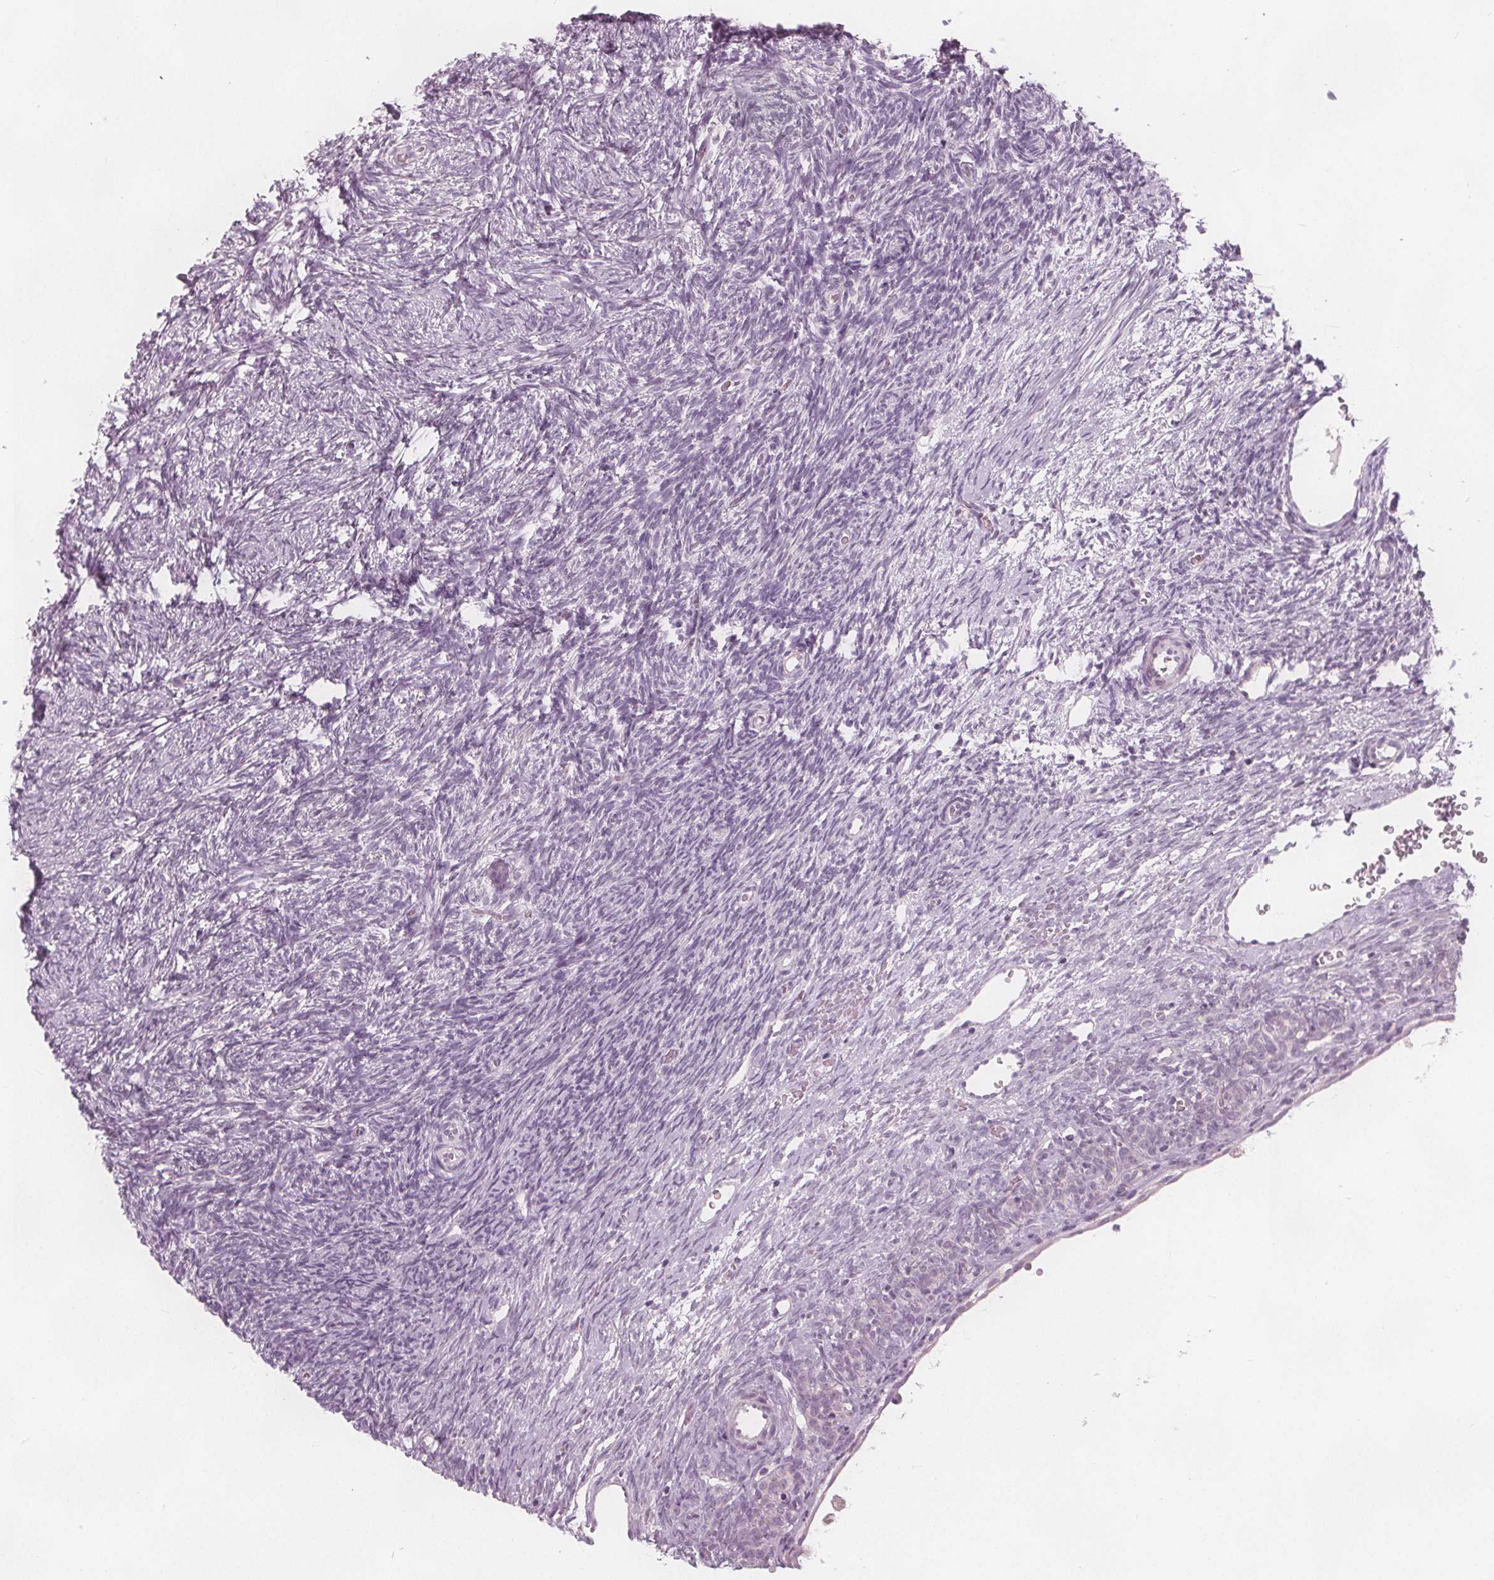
{"staining": {"intensity": "negative", "quantity": "none", "location": "none"}, "tissue": "ovary", "cell_type": "Ovarian stroma cells", "image_type": "normal", "snomed": [{"axis": "morphology", "description": "Normal tissue, NOS"}, {"axis": "topography", "description": "Ovary"}], "caption": "This is an immunohistochemistry micrograph of normal ovary. There is no staining in ovarian stroma cells.", "gene": "BRSK1", "patient": {"sex": "female", "age": 34}}